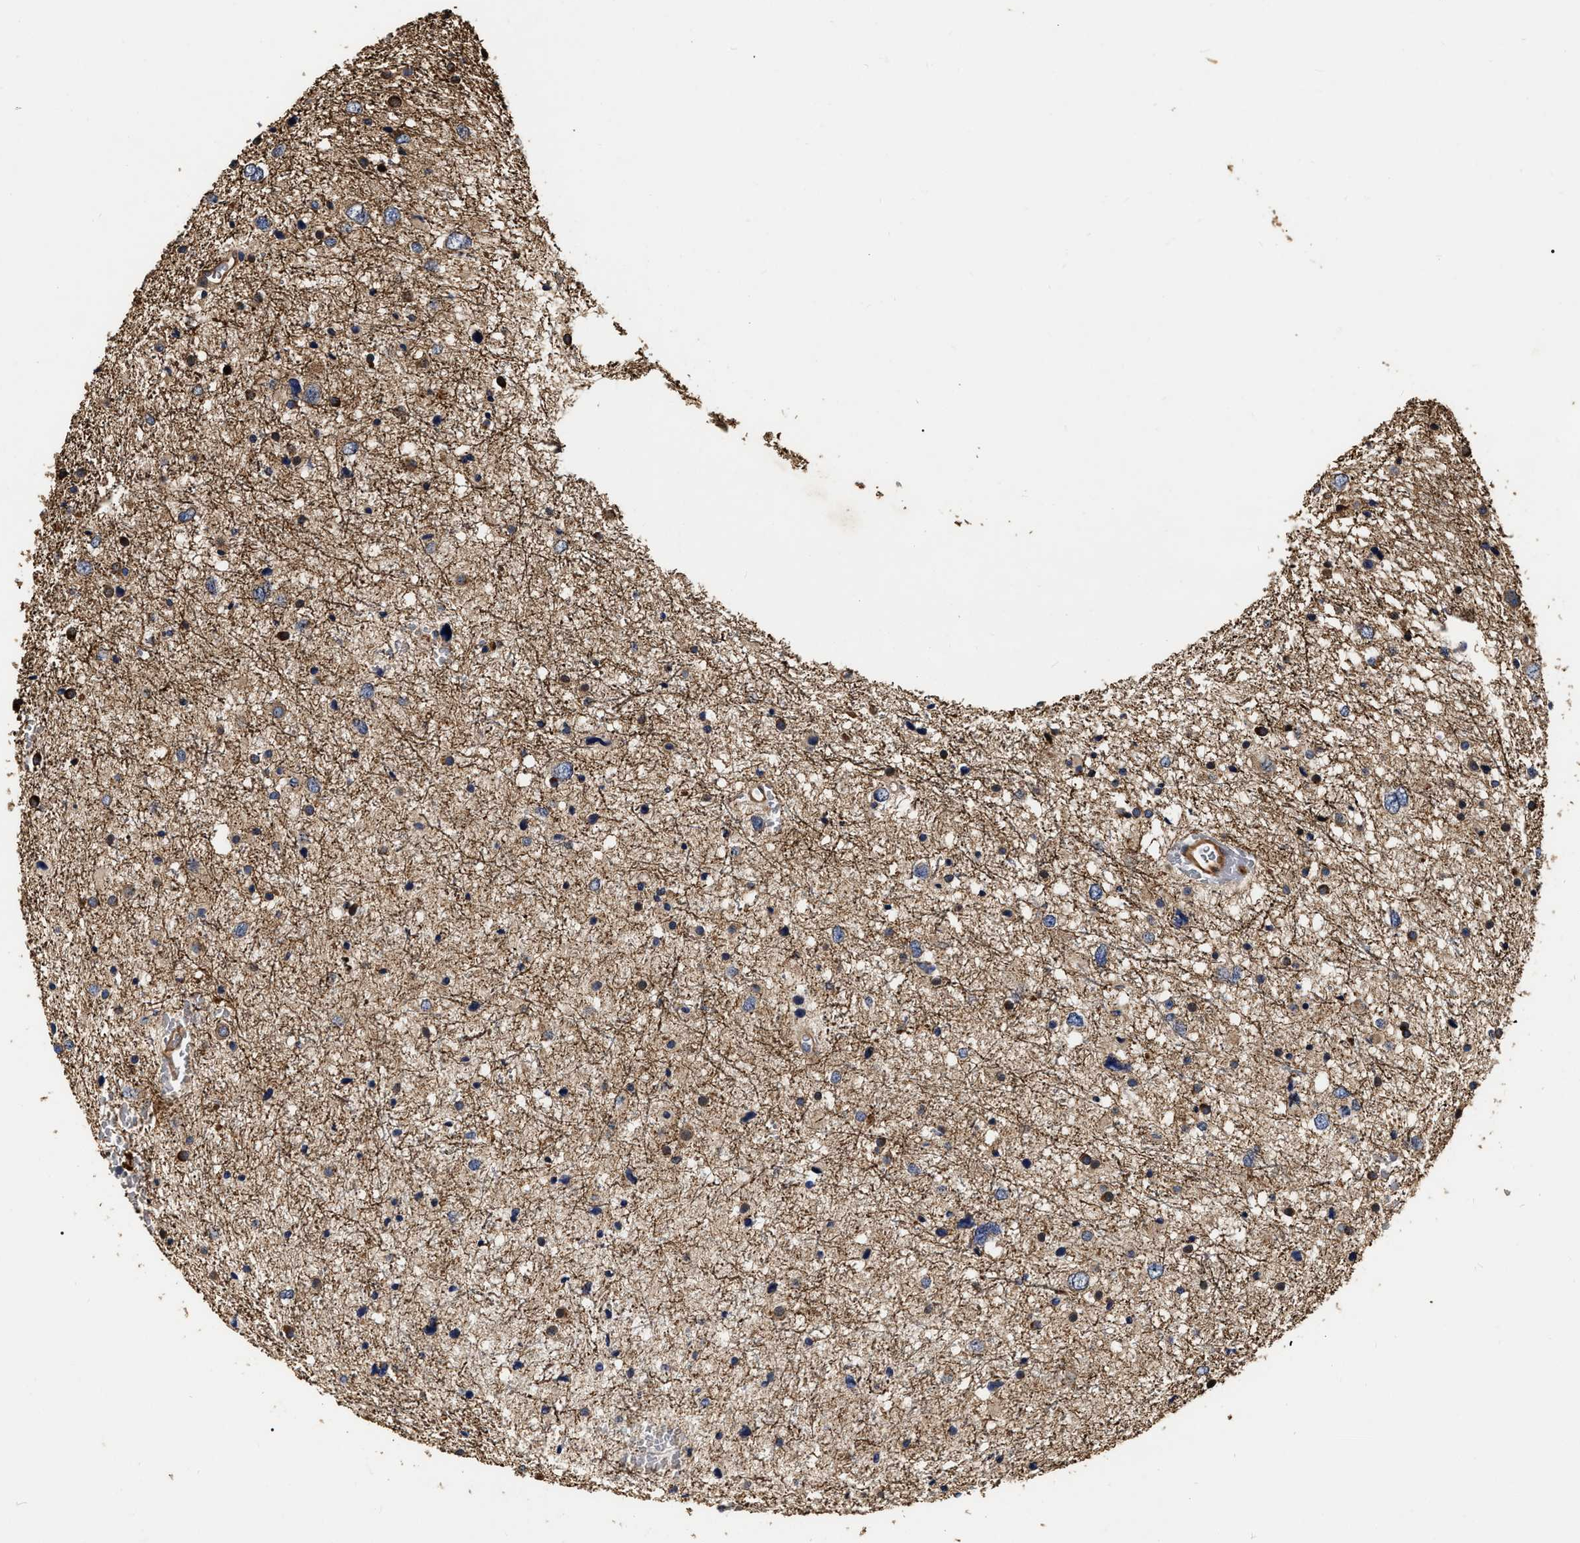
{"staining": {"intensity": "weak", "quantity": "25%-75%", "location": "cytoplasmic/membranous"}, "tissue": "glioma", "cell_type": "Tumor cells", "image_type": "cancer", "snomed": [{"axis": "morphology", "description": "Glioma, malignant, Low grade"}, {"axis": "topography", "description": "Brain"}], "caption": "Weak cytoplasmic/membranous staining for a protein is identified in about 25%-75% of tumor cells of malignant glioma (low-grade) using IHC.", "gene": "ABCG8", "patient": {"sex": "female", "age": 37}}